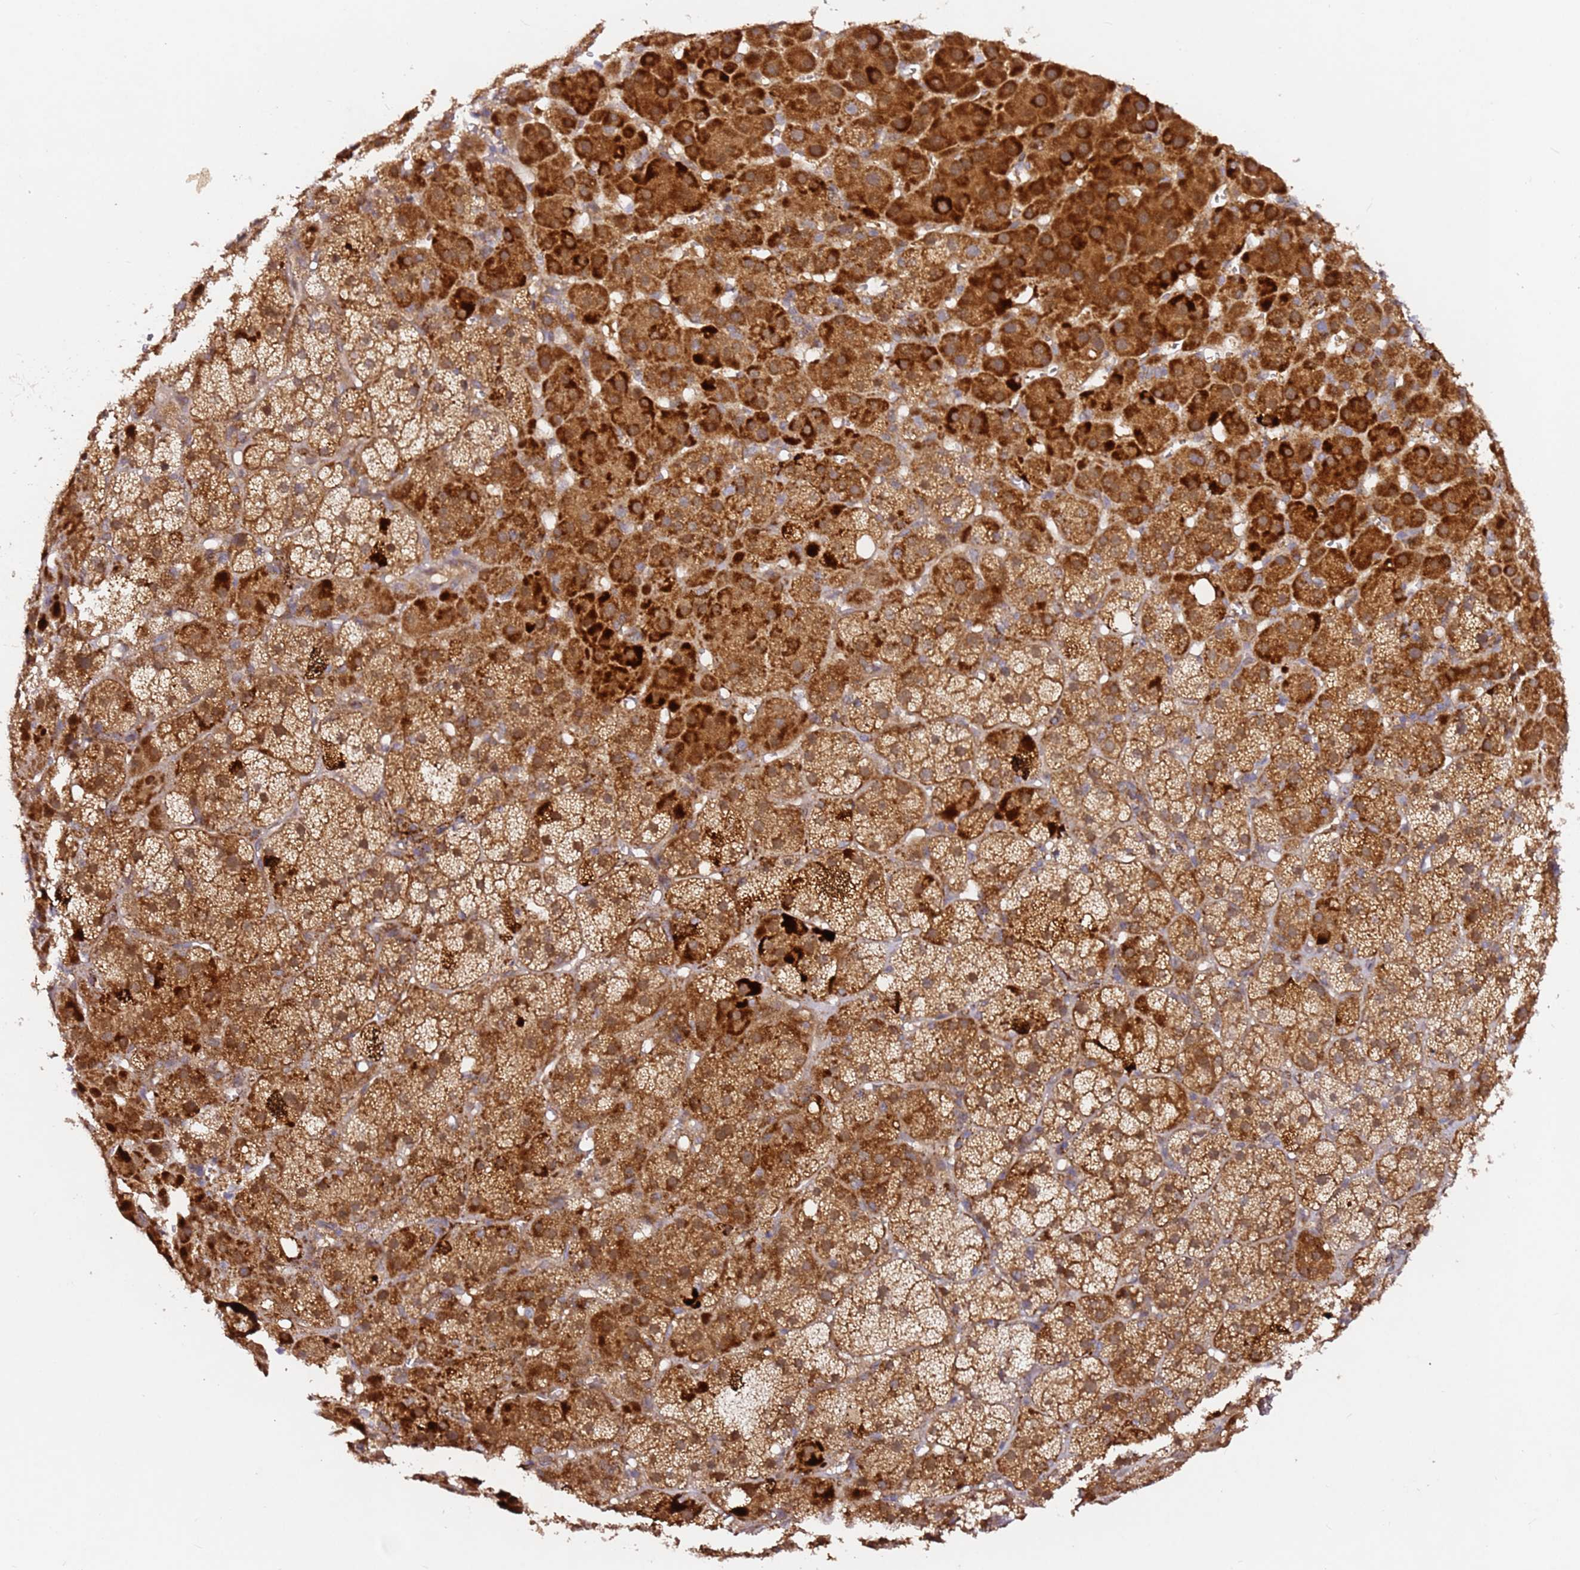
{"staining": {"intensity": "strong", "quantity": "25%-75%", "location": "cytoplasmic/membranous"}, "tissue": "adrenal gland", "cell_type": "Glandular cells", "image_type": "normal", "snomed": [{"axis": "morphology", "description": "Normal tissue, NOS"}, {"axis": "topography", "description": "Adrenal gland"}], "caption": "An IHC histopathology image of benign tissue is shown. Protein staining in brown highlights strong cytoplasmic/membranous positivity in adrenal gland within glandular cells. (brown staining indicates protein expression, while blue staining denotes nuclei).", "gene": "ALG11", "patient": {"sex": "female", "age": 57}}